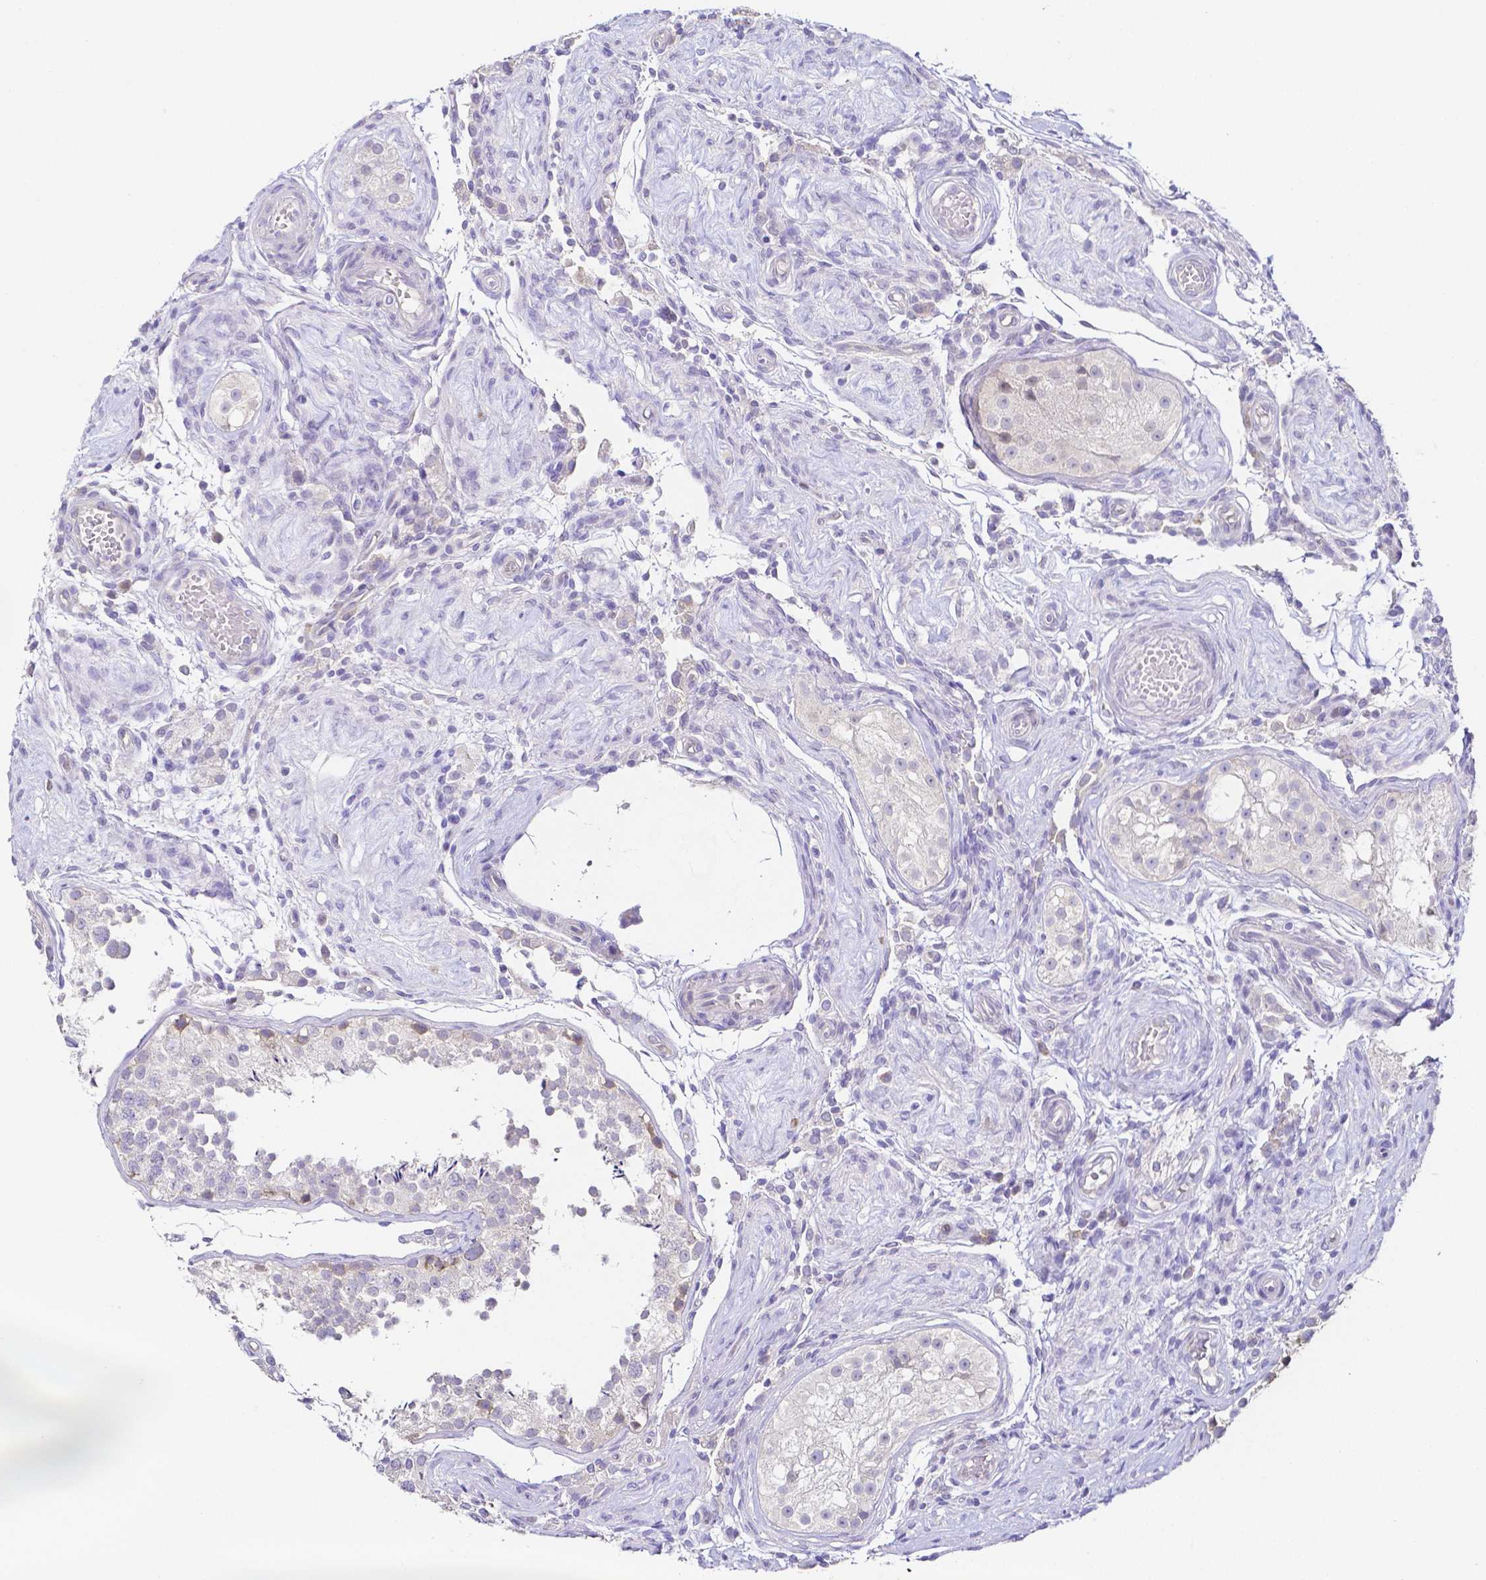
{"staining": {"intensity": "weak", "quantity": "<25%", "location": "cytoplasmic/membranous"}, "tissue": "testis", "cell_type": "Cells in seminiferous ducts", "image_type": "normal", "snomed": [{"axis": "morphology", "description": "Normal tissue, NOS"}, {"axis": "morphology", "description": "Seminoma, NOS"}, {"axis": "topography", "description": "Testis"}], "caption": "DAB immunohistochemical staining of benign testis reveals no significant staining in cells in seminiferous ducts.", "gene": "PKP3", "patient": {"sex": "male", "age": 29}}